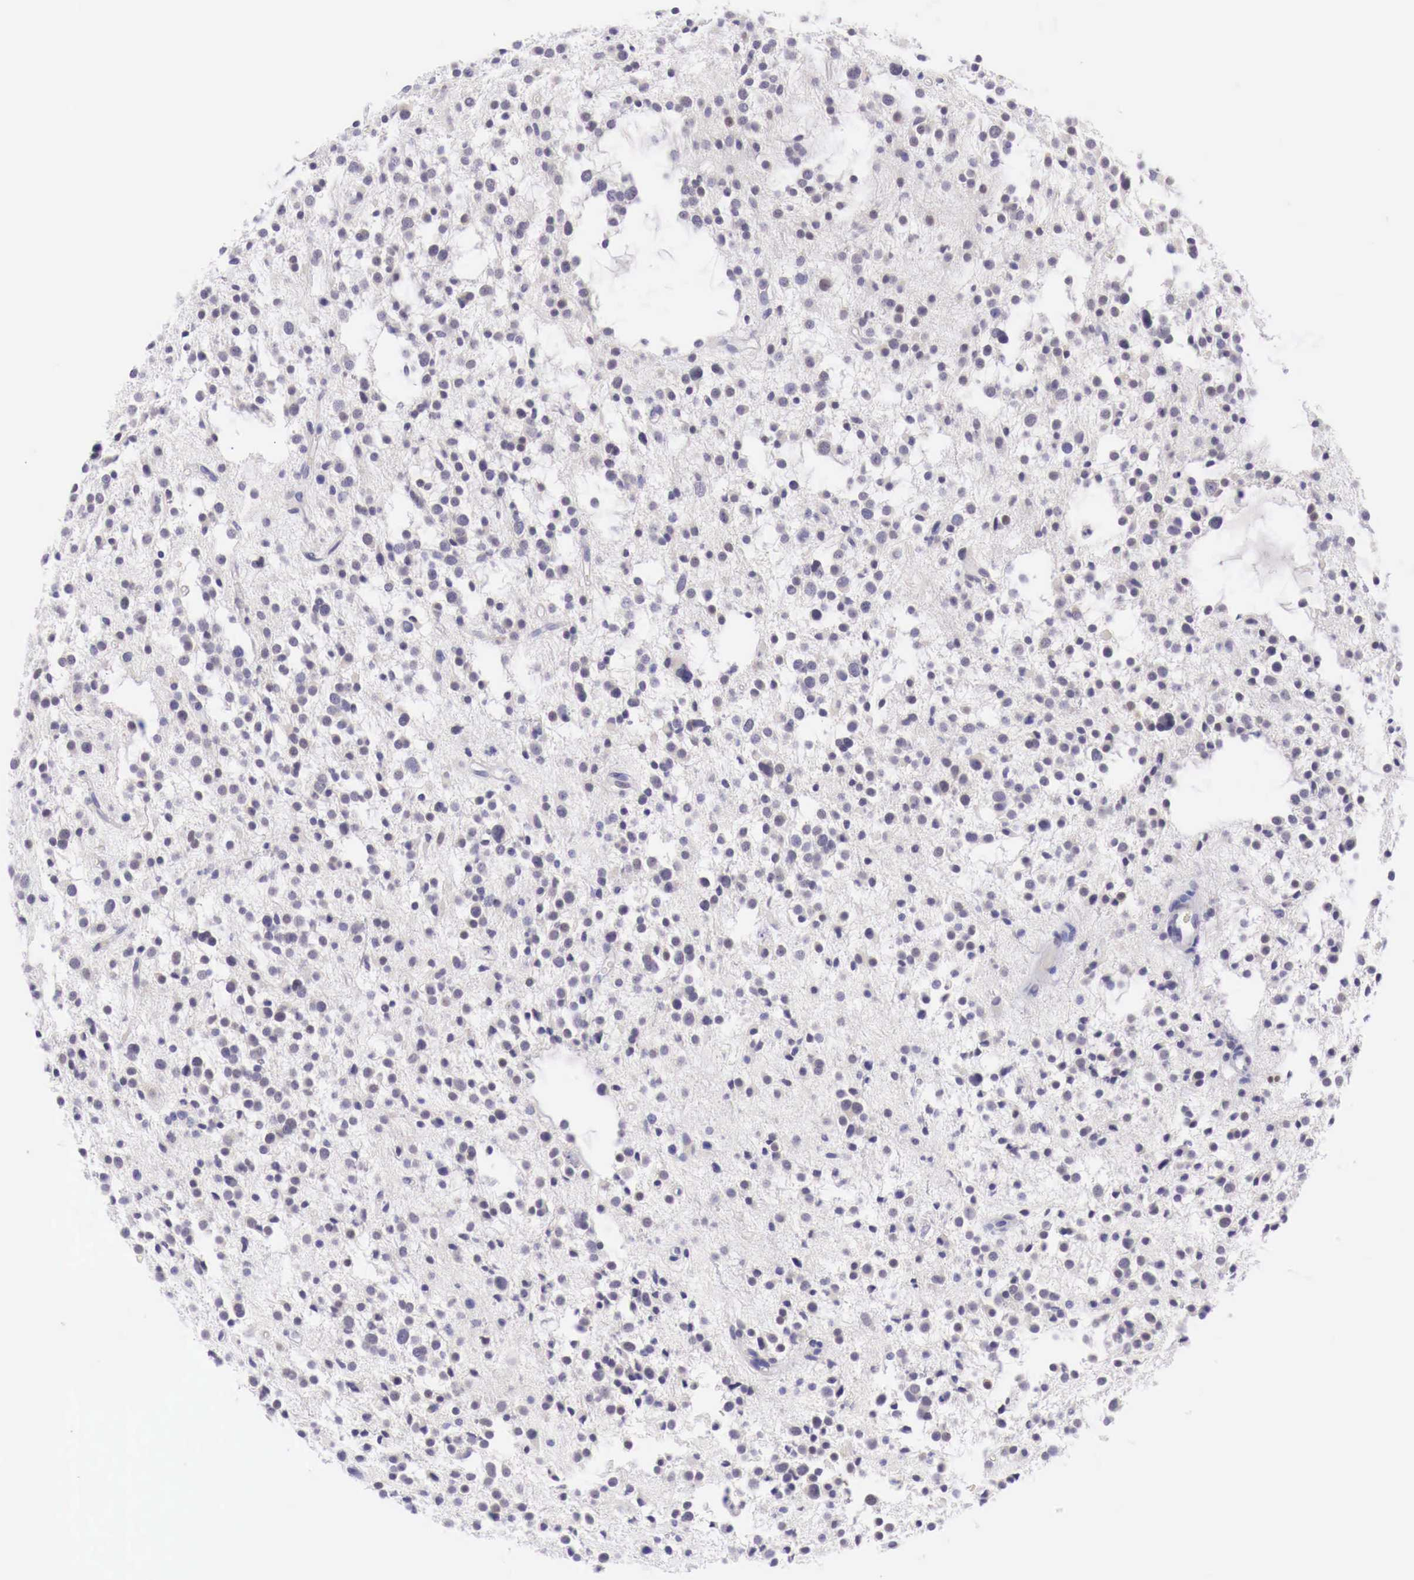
{"staining": {"intensity": "negative", "quantity": "none", "location": "none"}, "tissue": "glioma", "cell_type": "Tumor cells", "image_type": "cancer", "snomed": [{"axis": "morphology", "description": "Glioma, malignant, Low grade"}, {"axis": "topography", "description": "Brain"}], "caption": "Photomicrograph shows no protein expression in tumor cells of malignant low-grade glioma tissue.", "gene": "BCL6", "patient": {"sex": "female", "age": 36}}